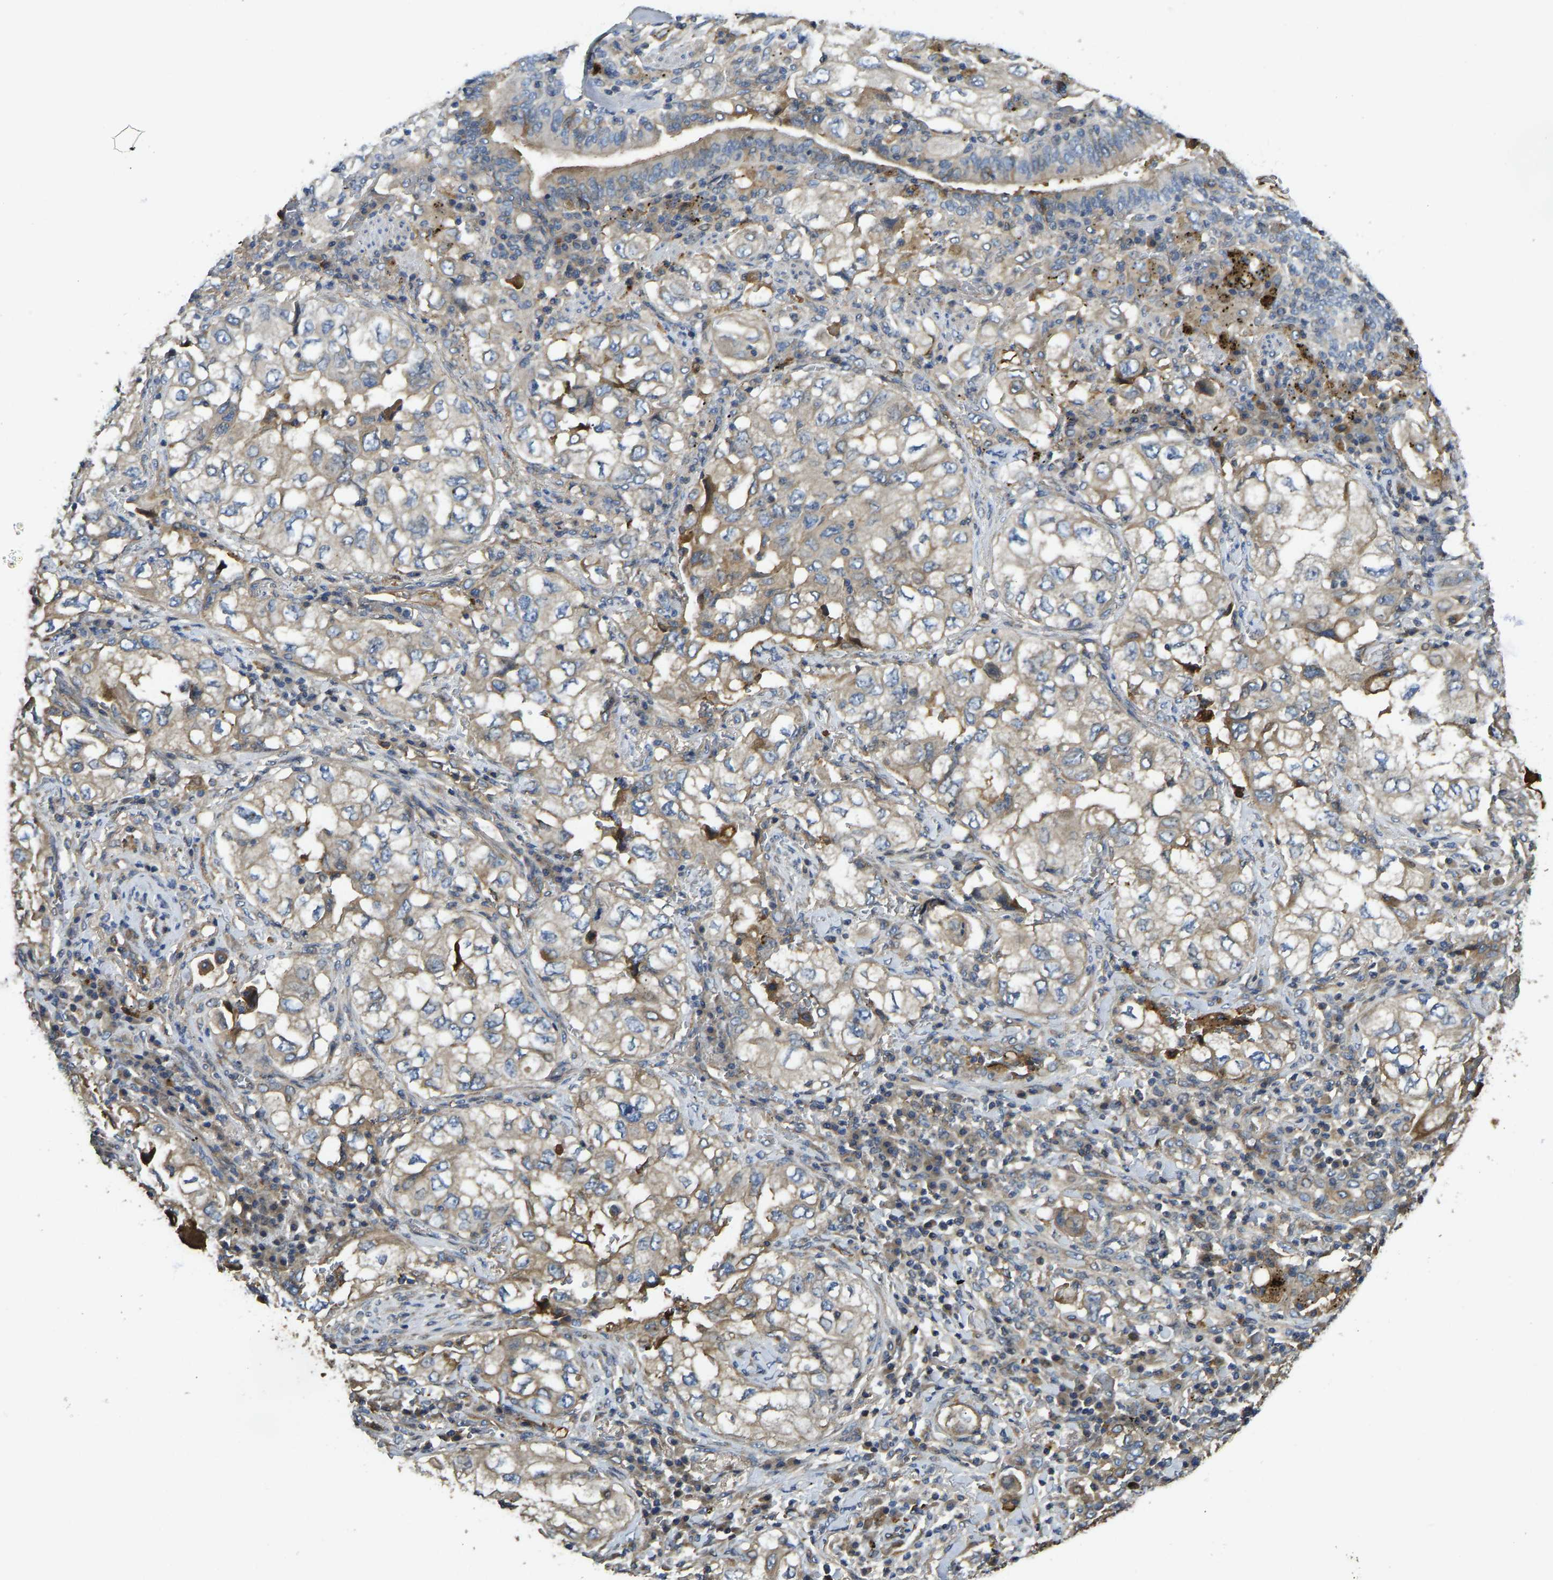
{"staining": {"intensity": "weak", "quantity": ">75%", "location": "cytoplasmic/membranous"}, "tissue": "lung cancer", "cell_type": "Tumor cells", "image_type": "cancer", "snomed": [{"axis": "morphology", "description": "Adenocarcinoma, NOS"}, {"axis": "topography", "description": "Lung"}], "caption": "This histopathology image reveals immunohistochemistry (IHC) staining of adenocarcinoma (lung), with low weak cytoplasmic/membranous staining in approximately >75% of tumor cells.", "gene": "VCPKMT", "patient": {"sex": "male", "age": 64}}